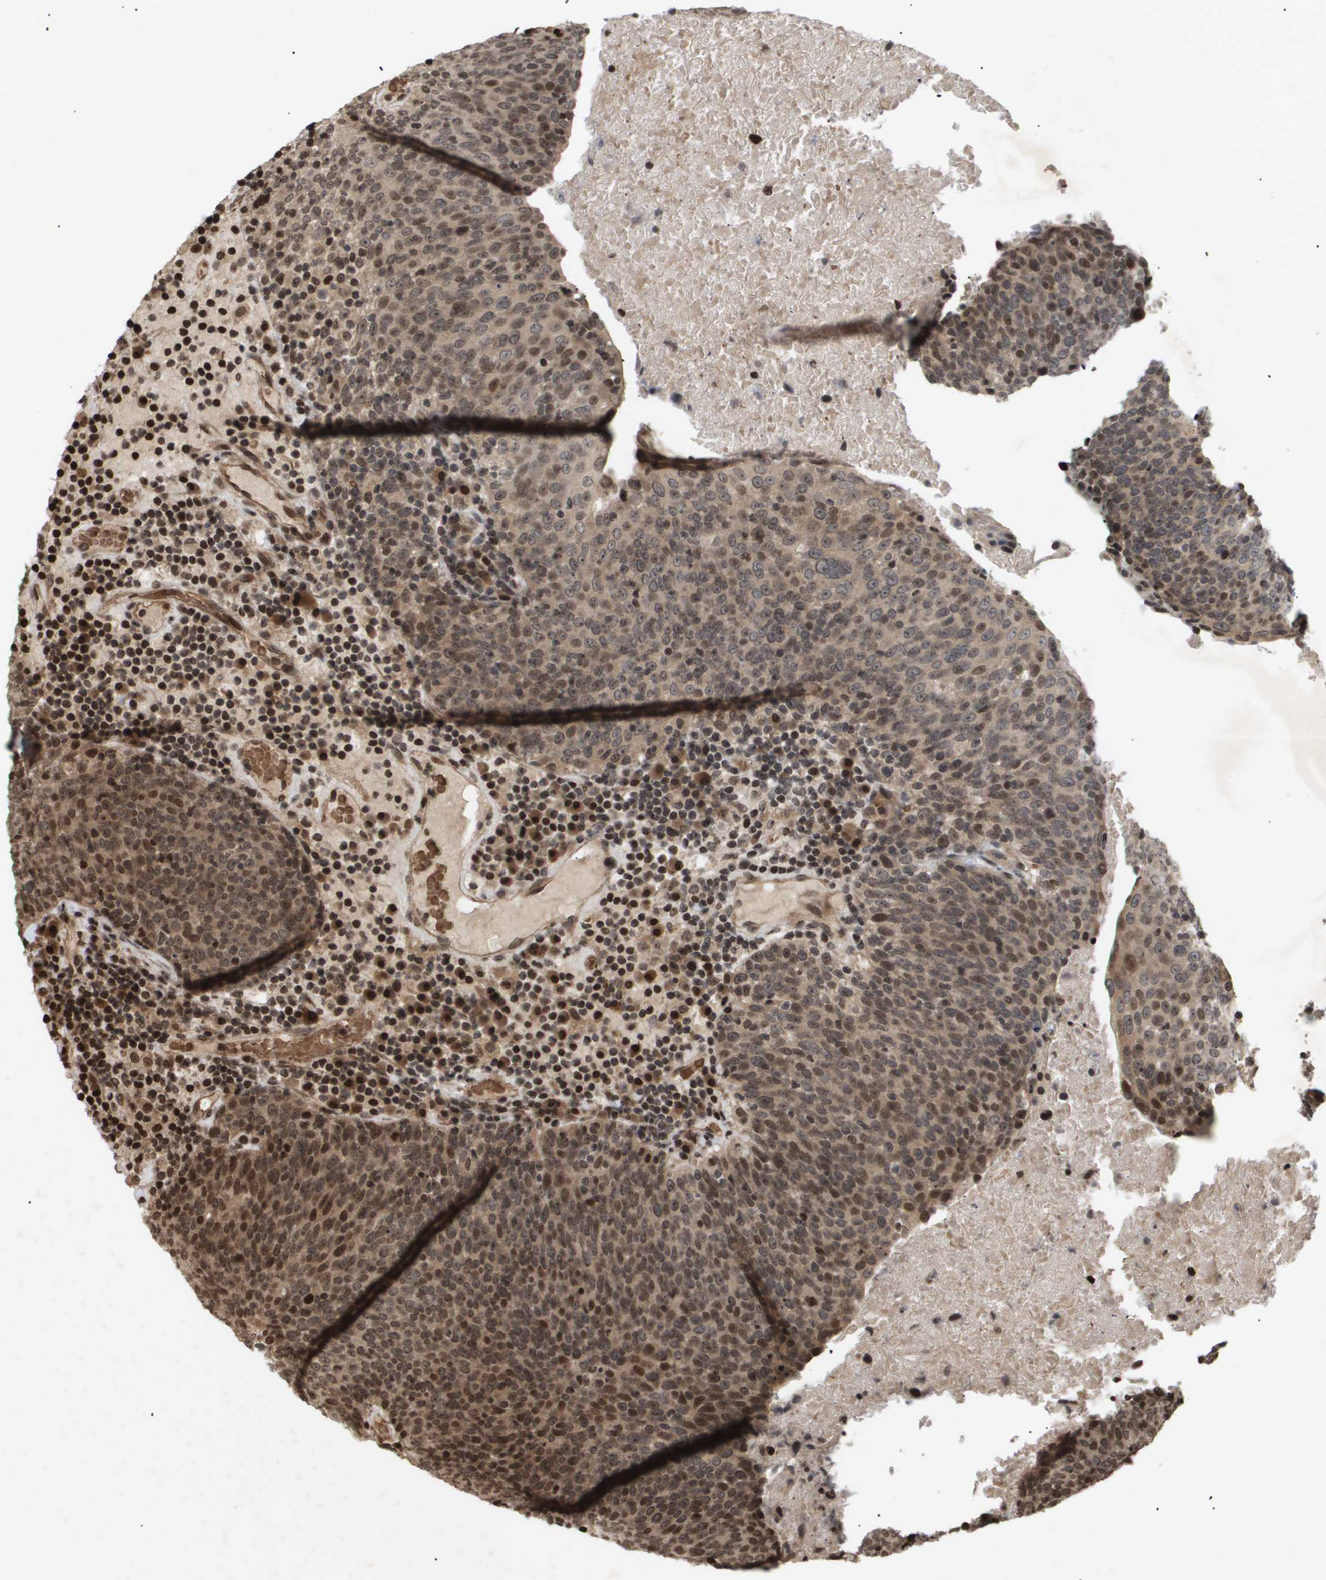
{"staining": {"intensity": "moderate", "quantity": ">75%", "location": "cytoplasmic/membranous,nuclear"}, "tissue": "head and neck cancer", "cell_type": "Tumor cells", "image_type": "cancer", "snomed": [{"axis": "morphology", "description": "Squamous cell carcinoma, NOS"}, {"axis": "morphology", "description": "Squamous cell carcinoma, metastatic, NOS"}, {"axis": "topography", "description": "Lymph node"}, {"axis": "topography", "description": "Head-Neck"}], "caption": "About >75% of tumor cells in human head and neck metastatic squamous cell carcinoma reveal moderate cytoplasmic/membranous and nuclear protein expression as visualized by brown immunohistochemical staining.", "gene": "HSPA6", "patient": {"sex": "male", "age": 62}}